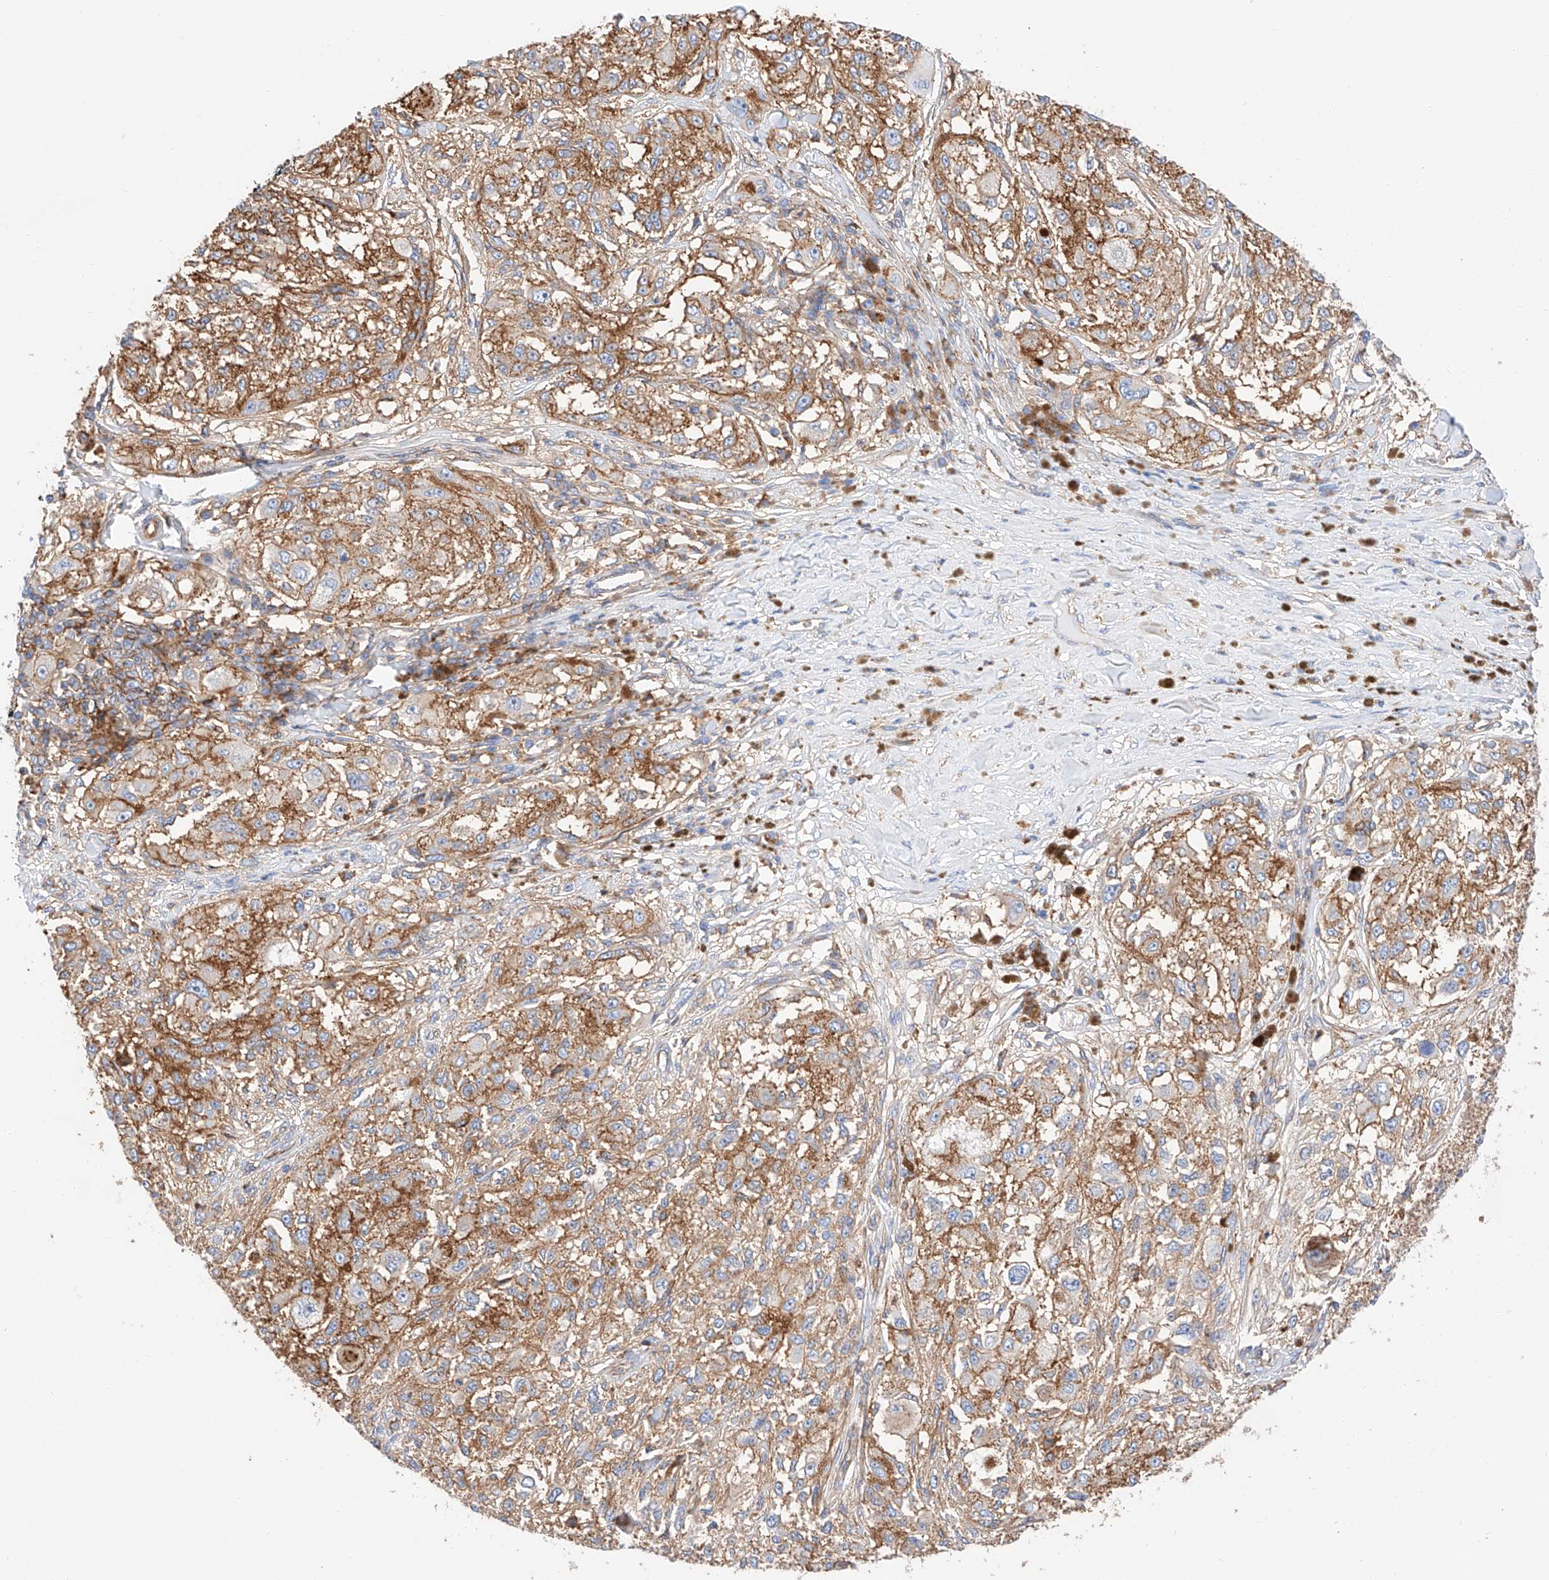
{"staining": {"intensity": "moderate", "quantity": ">75%", "location": "cytoplasmic/membranous"}, "tissue": "melanoma", "cell_type": "Tumor cells", "image_type": "cancer", "snomed": [{"axis": "morphology", "description": "Necrosis, NOS"}, {"axis": "morphology", "description": "Malignant melanoma, NOS"}, {"axis": "topography", "description": "Skin"}], "caption": "An image showing moderate cytoplasmic/membranous positivity in approximately >75% of tumor cells in malignant melanoma, as visualized by brown immunohistochemical staining.", "gene": "HAUS4", "patient": {"sex": "female", "age": 87}}